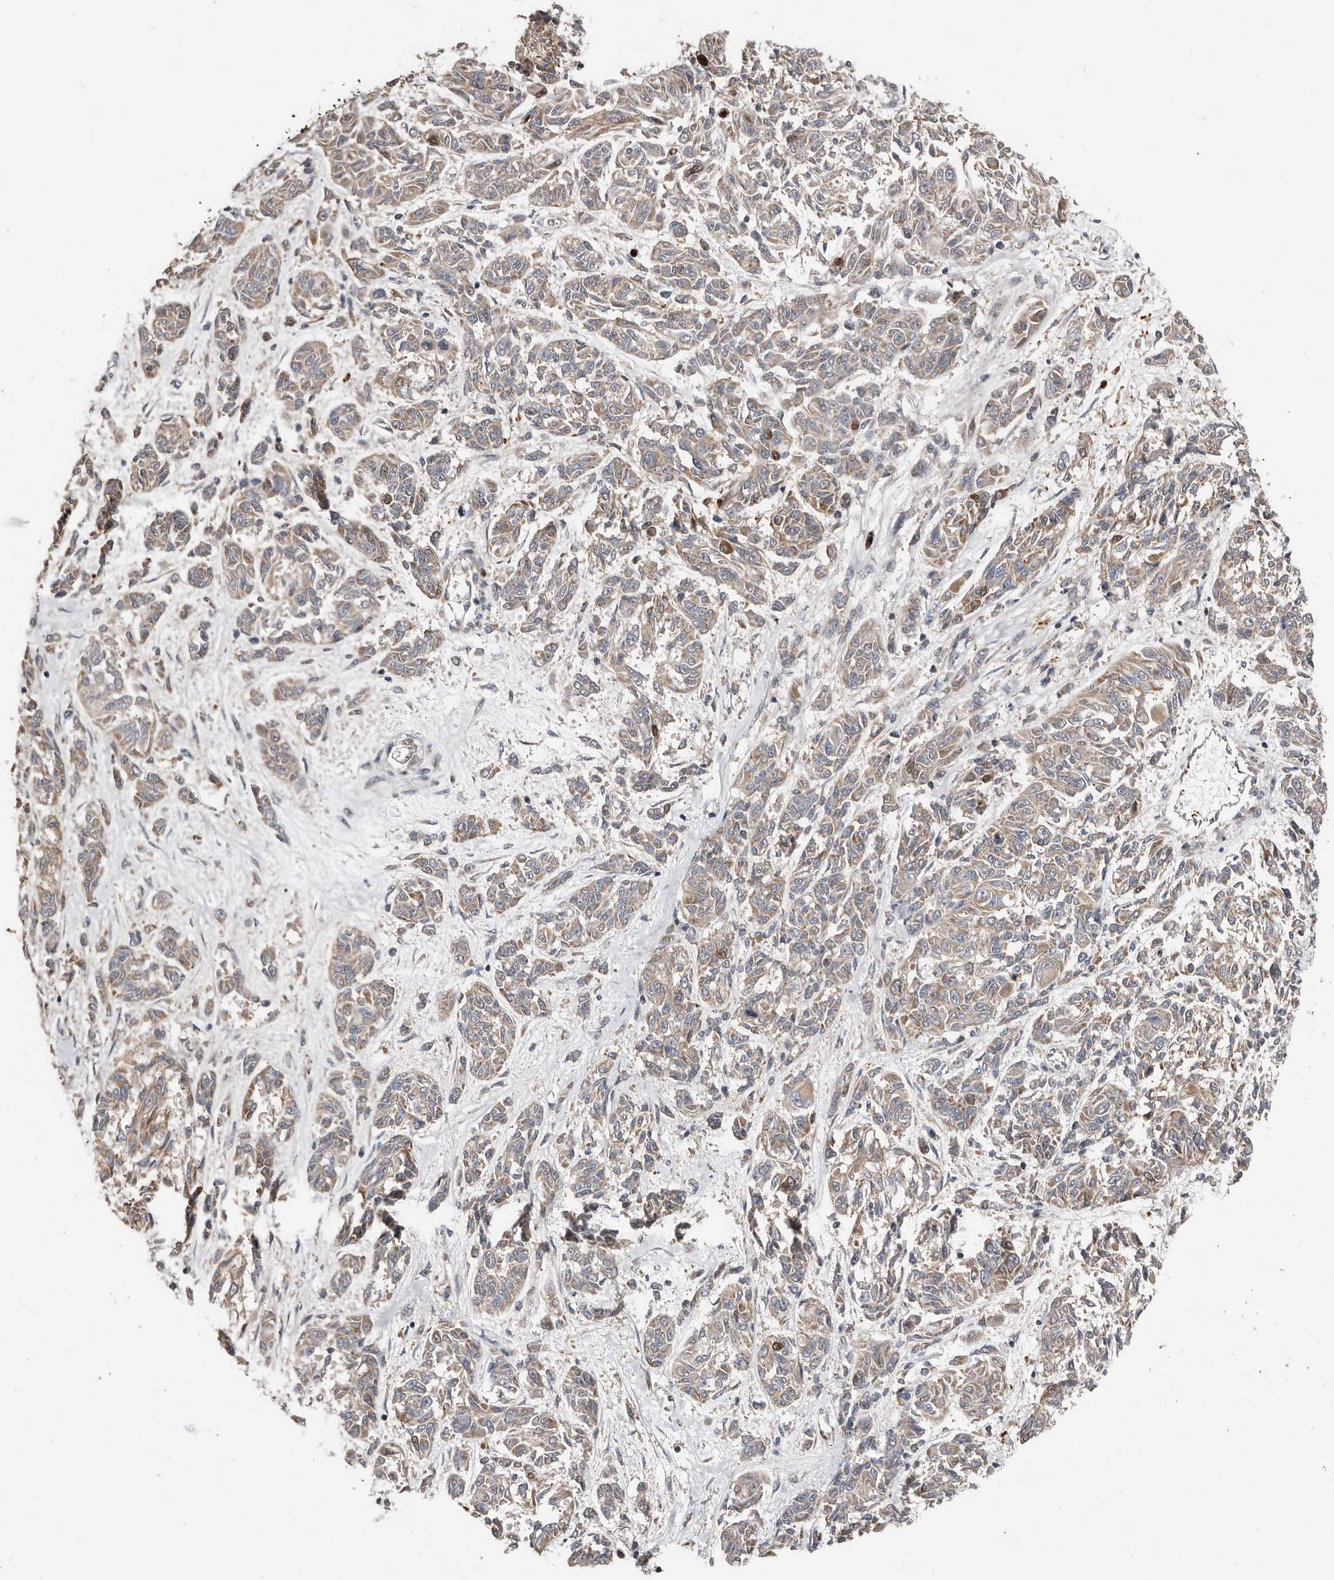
{"staining": {"intensity": "moderate", "quantity": "<25%", "location": "cytoplasmic/membranous,nuclear"}, "tissue": "melanoma", "cell_type": "Tumor cells", "image_type": "cancer", "snomed": [{"axis": "morphology", "description": "Malignant melanoma, NOS"}, {"axis": "topography", "description": "Skin"}], "caption": "IHC image of neoplastic tissue: malignant melanoma stained using IHC reveals low levels of moderate protein expression localized specifically in the cytoplasmic/membranous and nuclear of tumor cells, appearing as a cytoplasmic/membranous and nuclear brown color.", "gene": "SMYD4", "patient": {"sex": "male", "age": 53}}